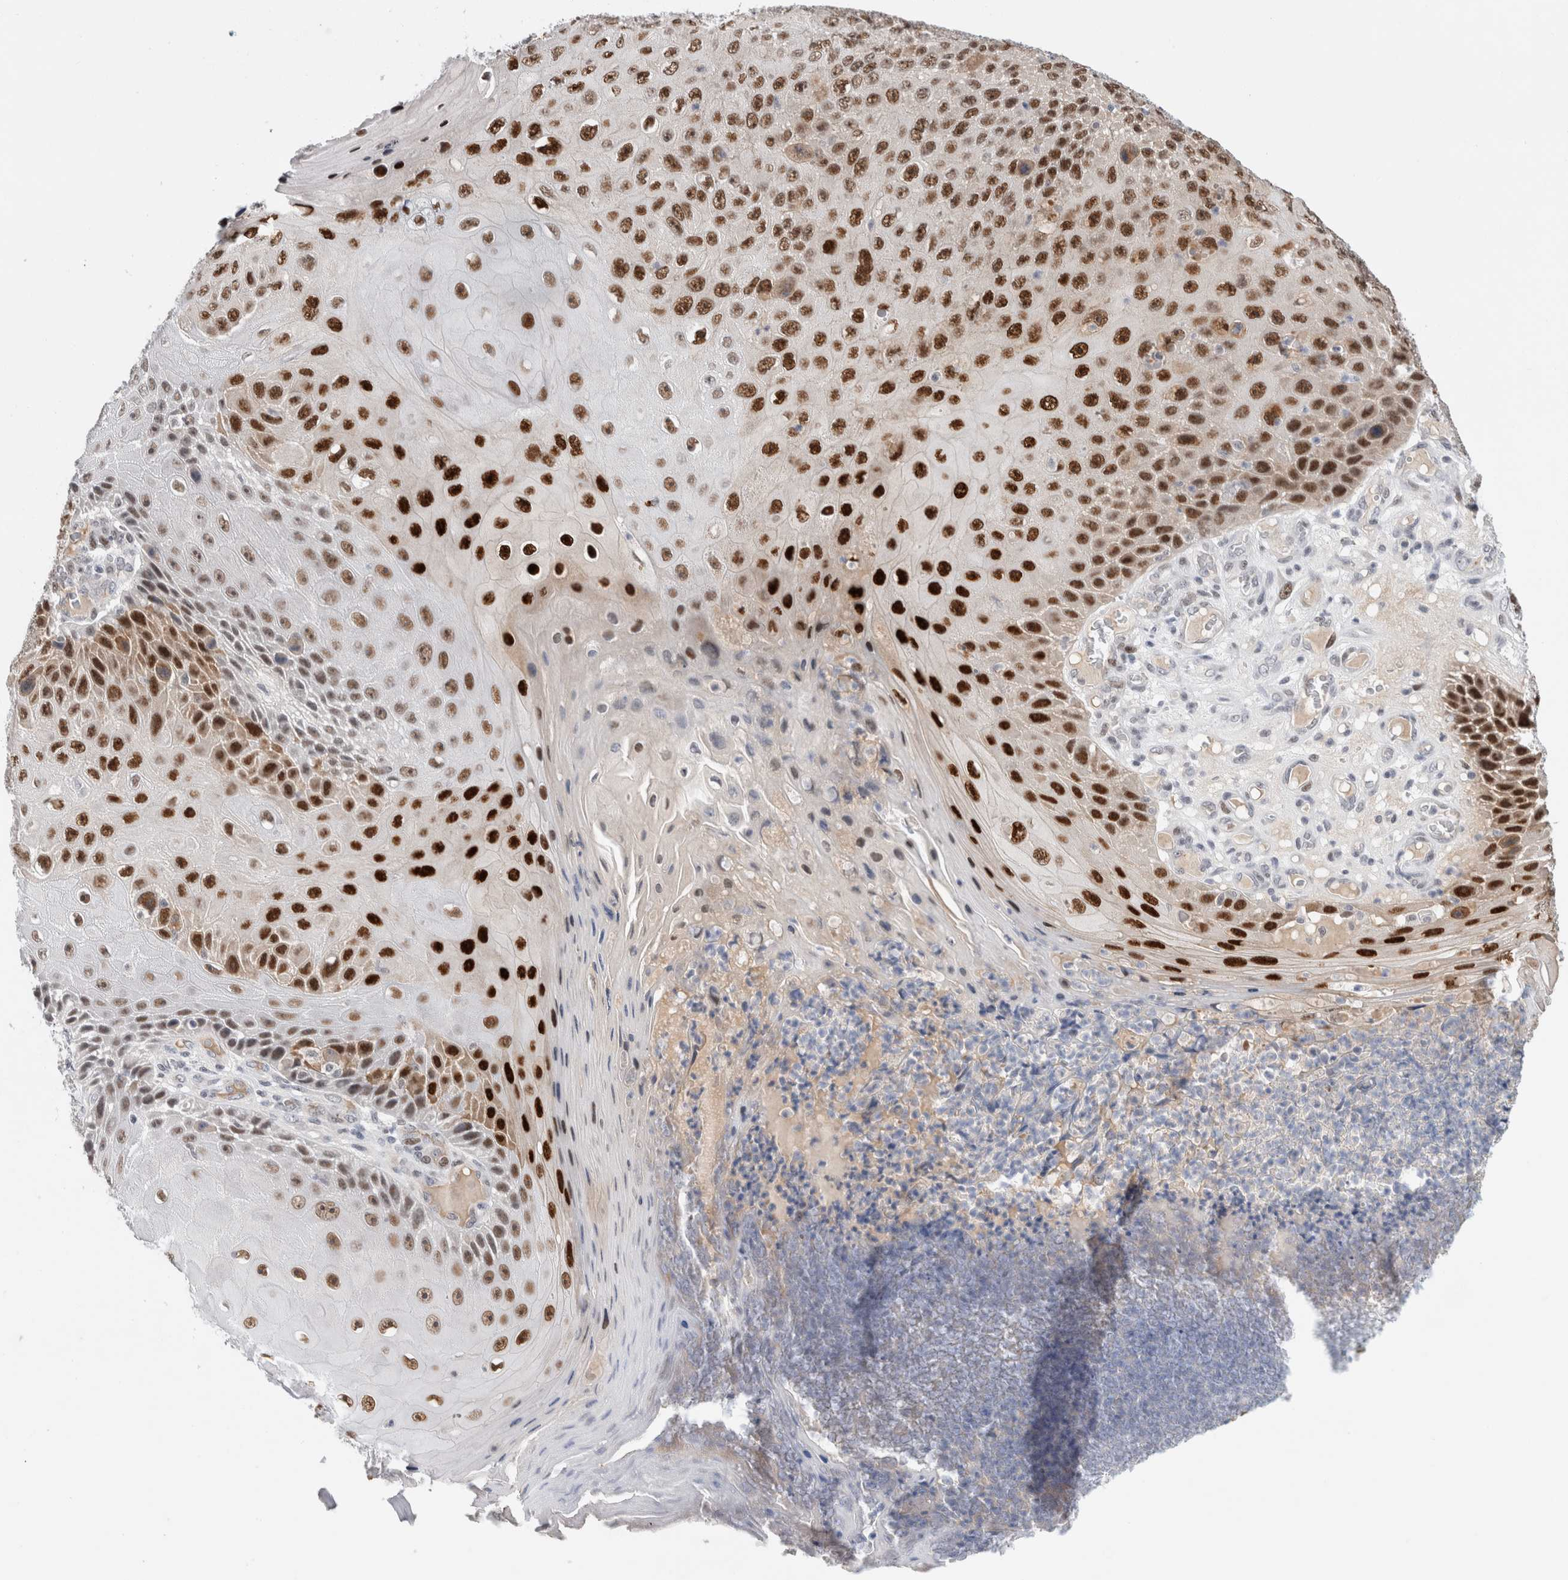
{"staining": {"intensity": "strong", "quantity": ">75%", "location": "nuclear"}, "tissue": "skin cancer", "cell_type": "Tumor cells", "image_type": "cancer", "snomed": [{"axis": "morphology", "description": "Squamous cell carcinoma, NOS"}, {"axis": "topography", "description": "Skin"}], "caption": "The histopathology image shows staining of skin cancer (squamous cell carcinoma), revealing strong nuclear protein expression (brown color) within tumor cells. (DAB IHC, brown staining for protein, blue staining for nuclei).", "gene": "KNL1", "patient": {"sex": "female", "age": 88}}